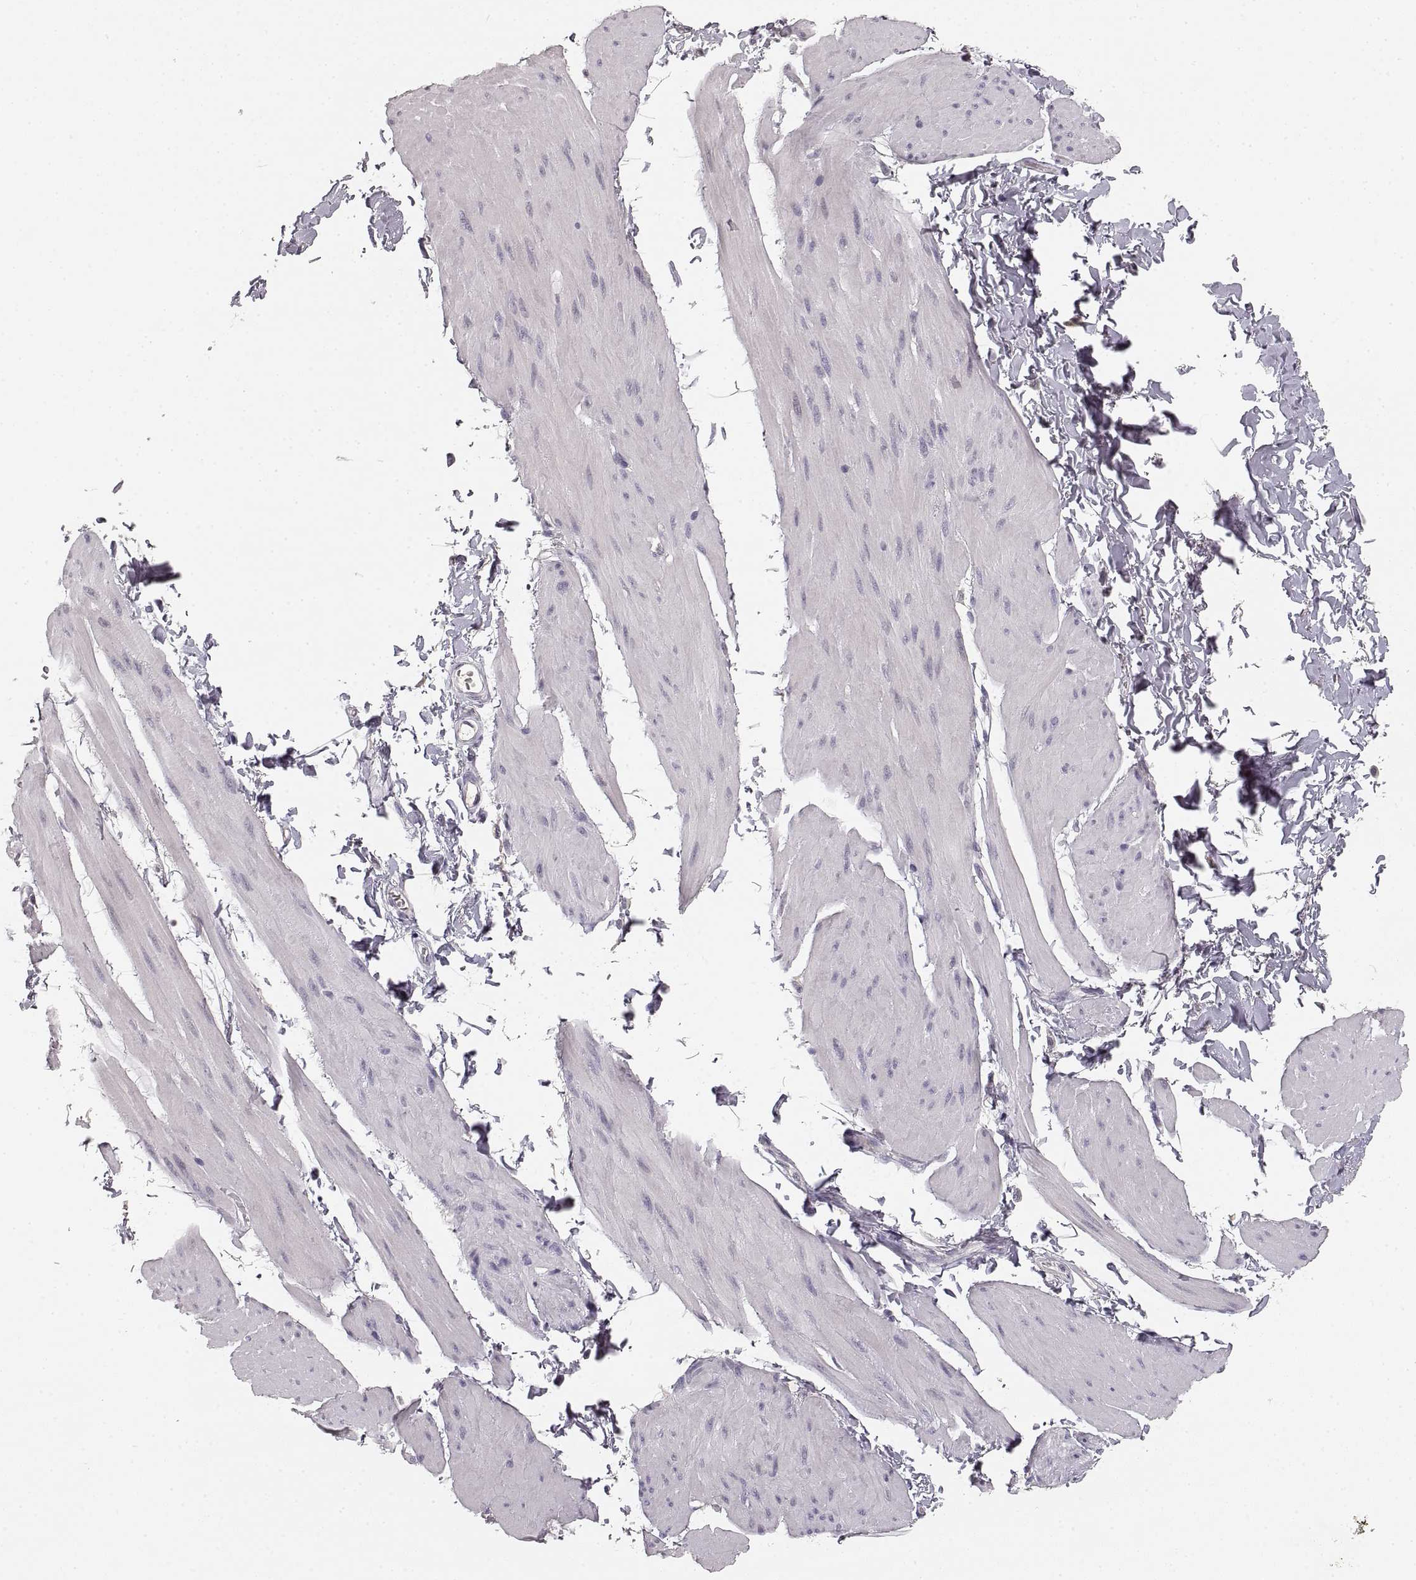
{"staining": {"intensity": "negative", "quantity": "none", "location": "none"}, "tissue": "smooth muscle", "cell_type": "Smooth muscle cells", "image_type": "normal", "snomed": [{"axis": "morphology", "description": "Normal tissue, NOS"}, {"axis": "topography", "description": "Adipose tissue"}, {"axis": "topography", "description": "Smooth muscle"}, {"axis": "topography", "description": "Peripheral nerve tissue"}], "caption": "Protein analysis of benign smooth muscle exhibits no significant positivity in smooth muscle cells.", "gene": "RUNDC3A", "patient": {"sex": "male", "age": 83}}